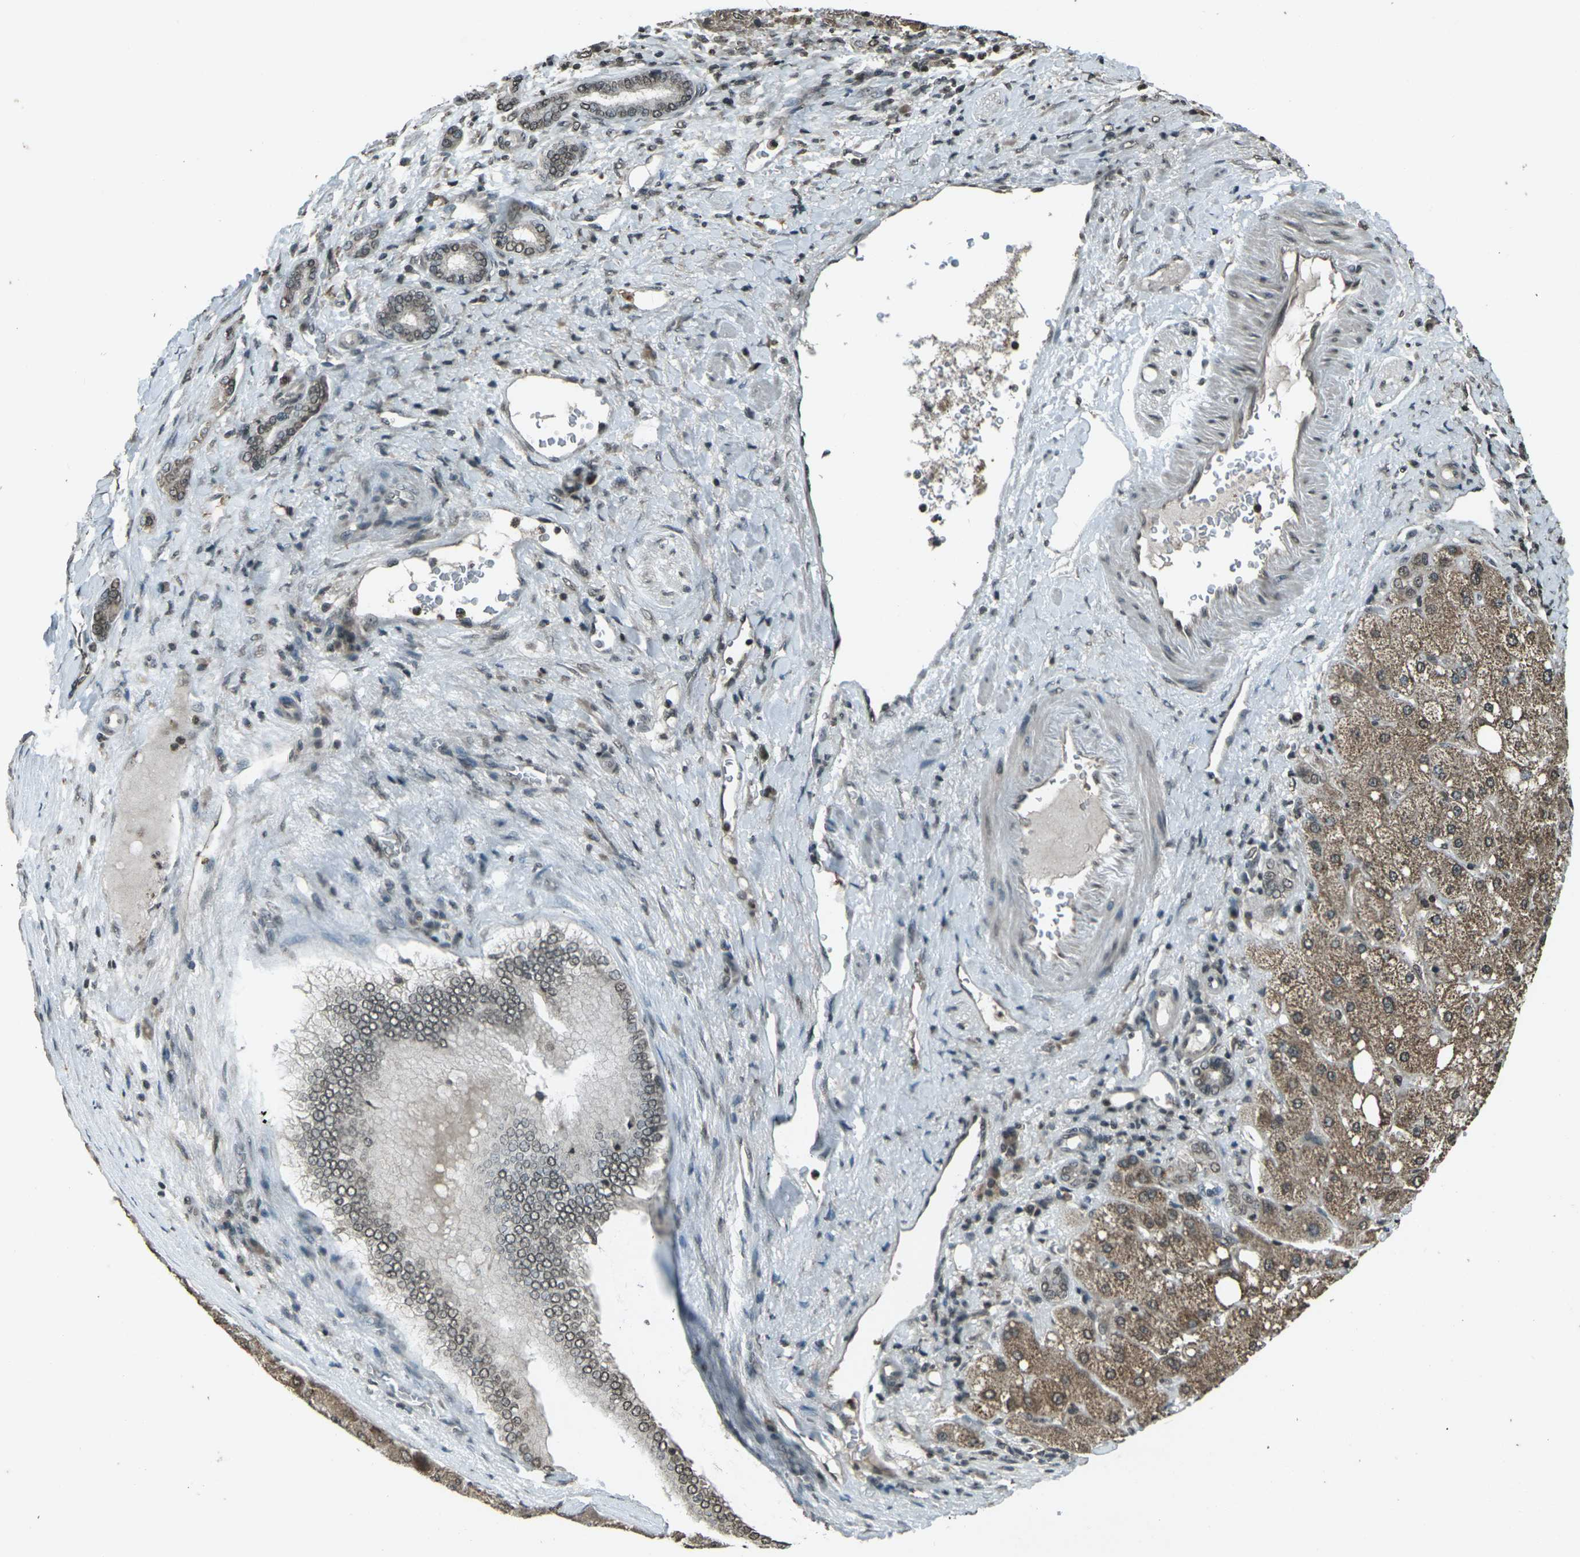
{"staining": {"intensity": "moderate", "quantity": ">75%", "location": "cytoplasmic/membranous,nuclear"}, "tissue": "liver cancer", "cell_type": "Tumor cells", "image_type": "cancer", "snomed": [{"axis": "morphology", "description": "Carcinoma, Hepatocellular, NOS"}, {"axis": "topography", "description": "Liver"}], "caption": "Approximately >75% of tumor cells in liver hepatocellular carcinoma demonstrate moderate cytoplasmic/membranous and nuclear protein staining as visualized by brown immunohistochemical staining.", "gene": "PRPF8", "patient": {"sex": "male", "age": 80}}